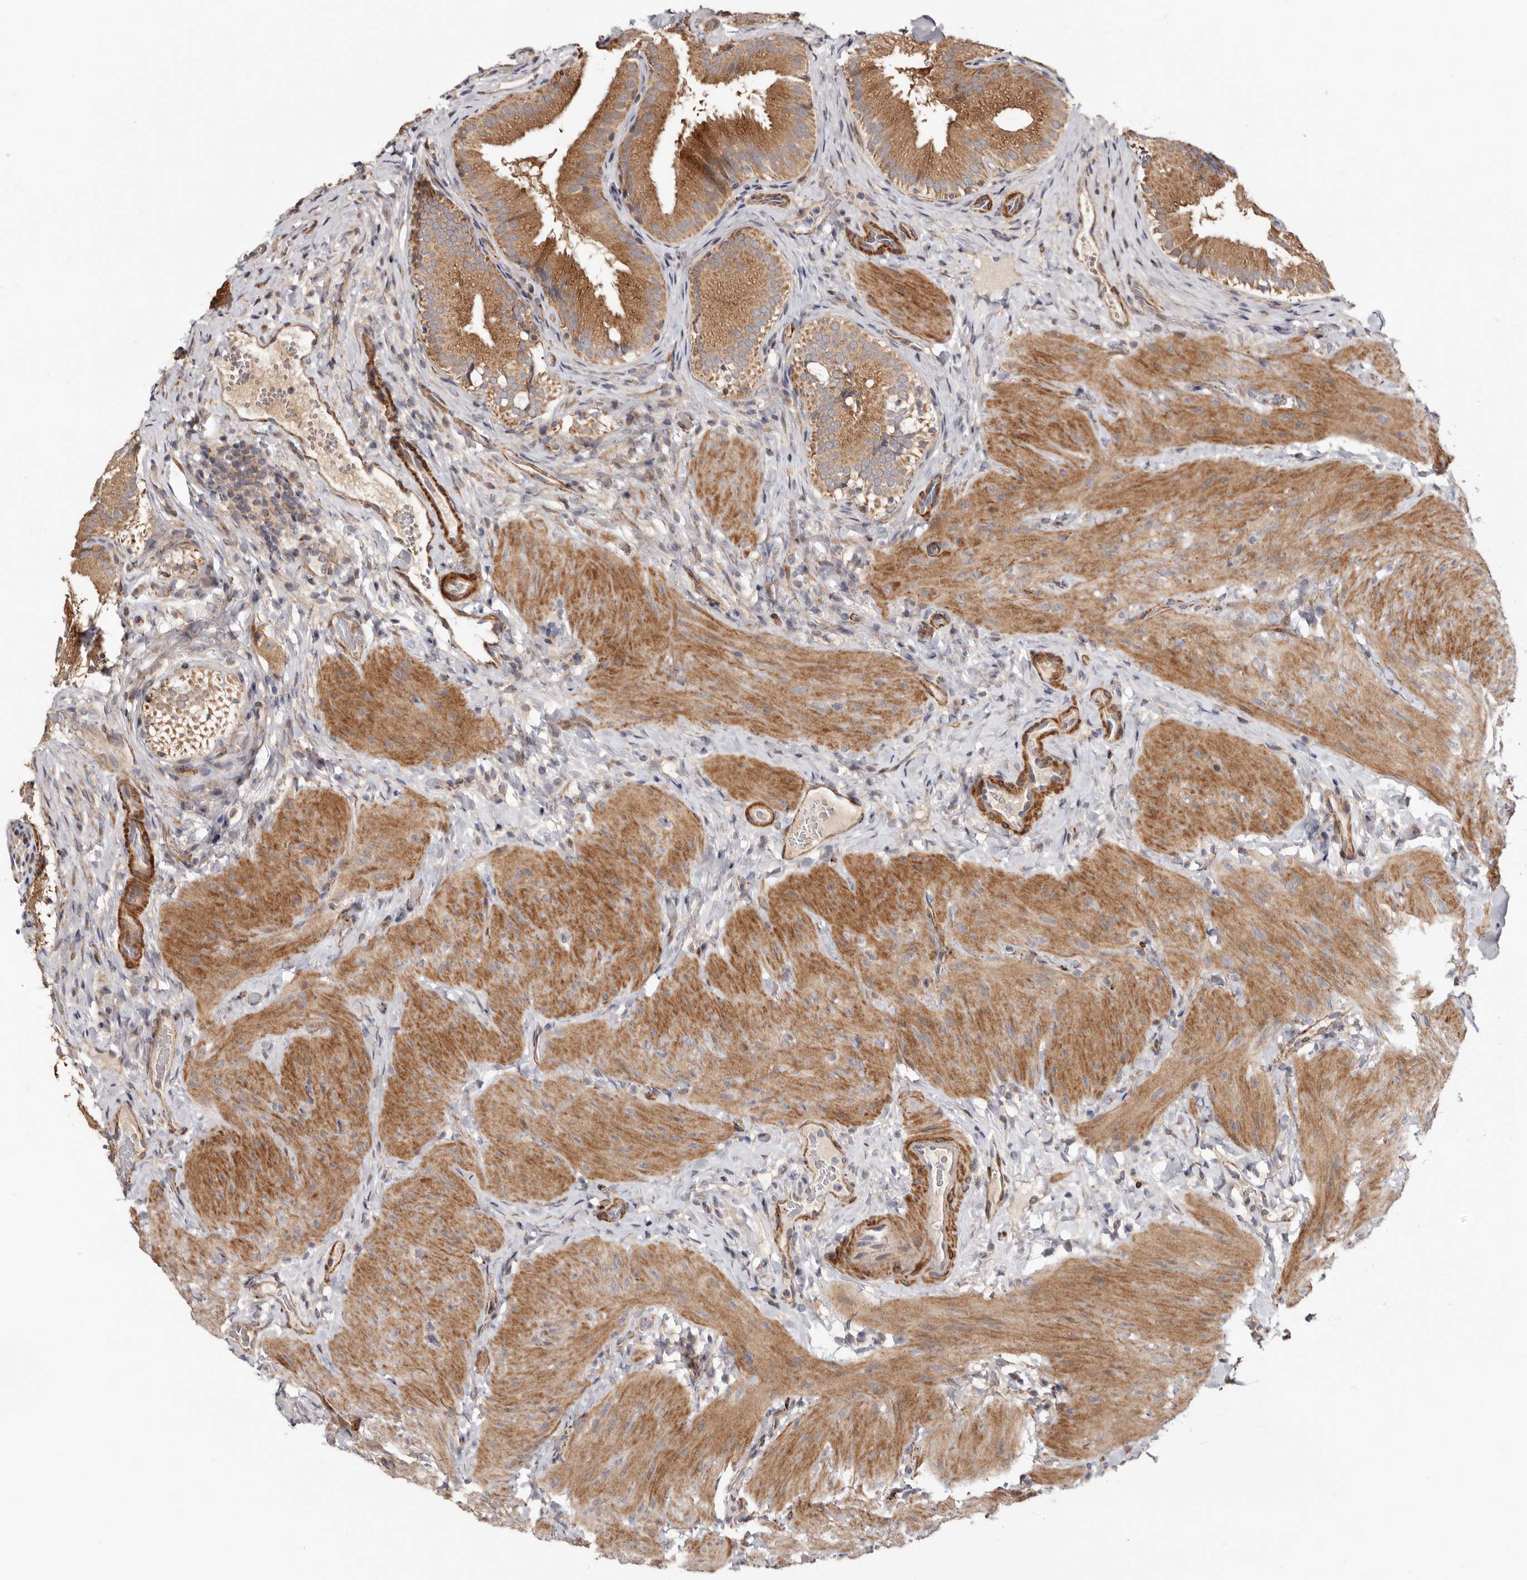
{"staining": {"intensity": "moderate", "quantity": ">75%", "location": "cytoplasmic/membranous"}, "tissue": "gallbladder", "cell_type": "Glandular cells", "image_type": "normal", "snomed": [{"axis": "morphology", "description": "Normal tissue, NOS"}, {"axis": "topography", "description": "Gallbladder"}], "caption": "Immunohistochemistry (DAB) staining of unremarkable human gallbladder demonstrates moderate cytoplasmic/membranous protein positivity in approximately >75% of glandular cells. The staining is performed using DAB brown chromogen to label protein expression. The nuclei are counter-stained blue using hematoxylin.", "gene": "PROKR1", "patient": {"sex": "female", "age": 30}}